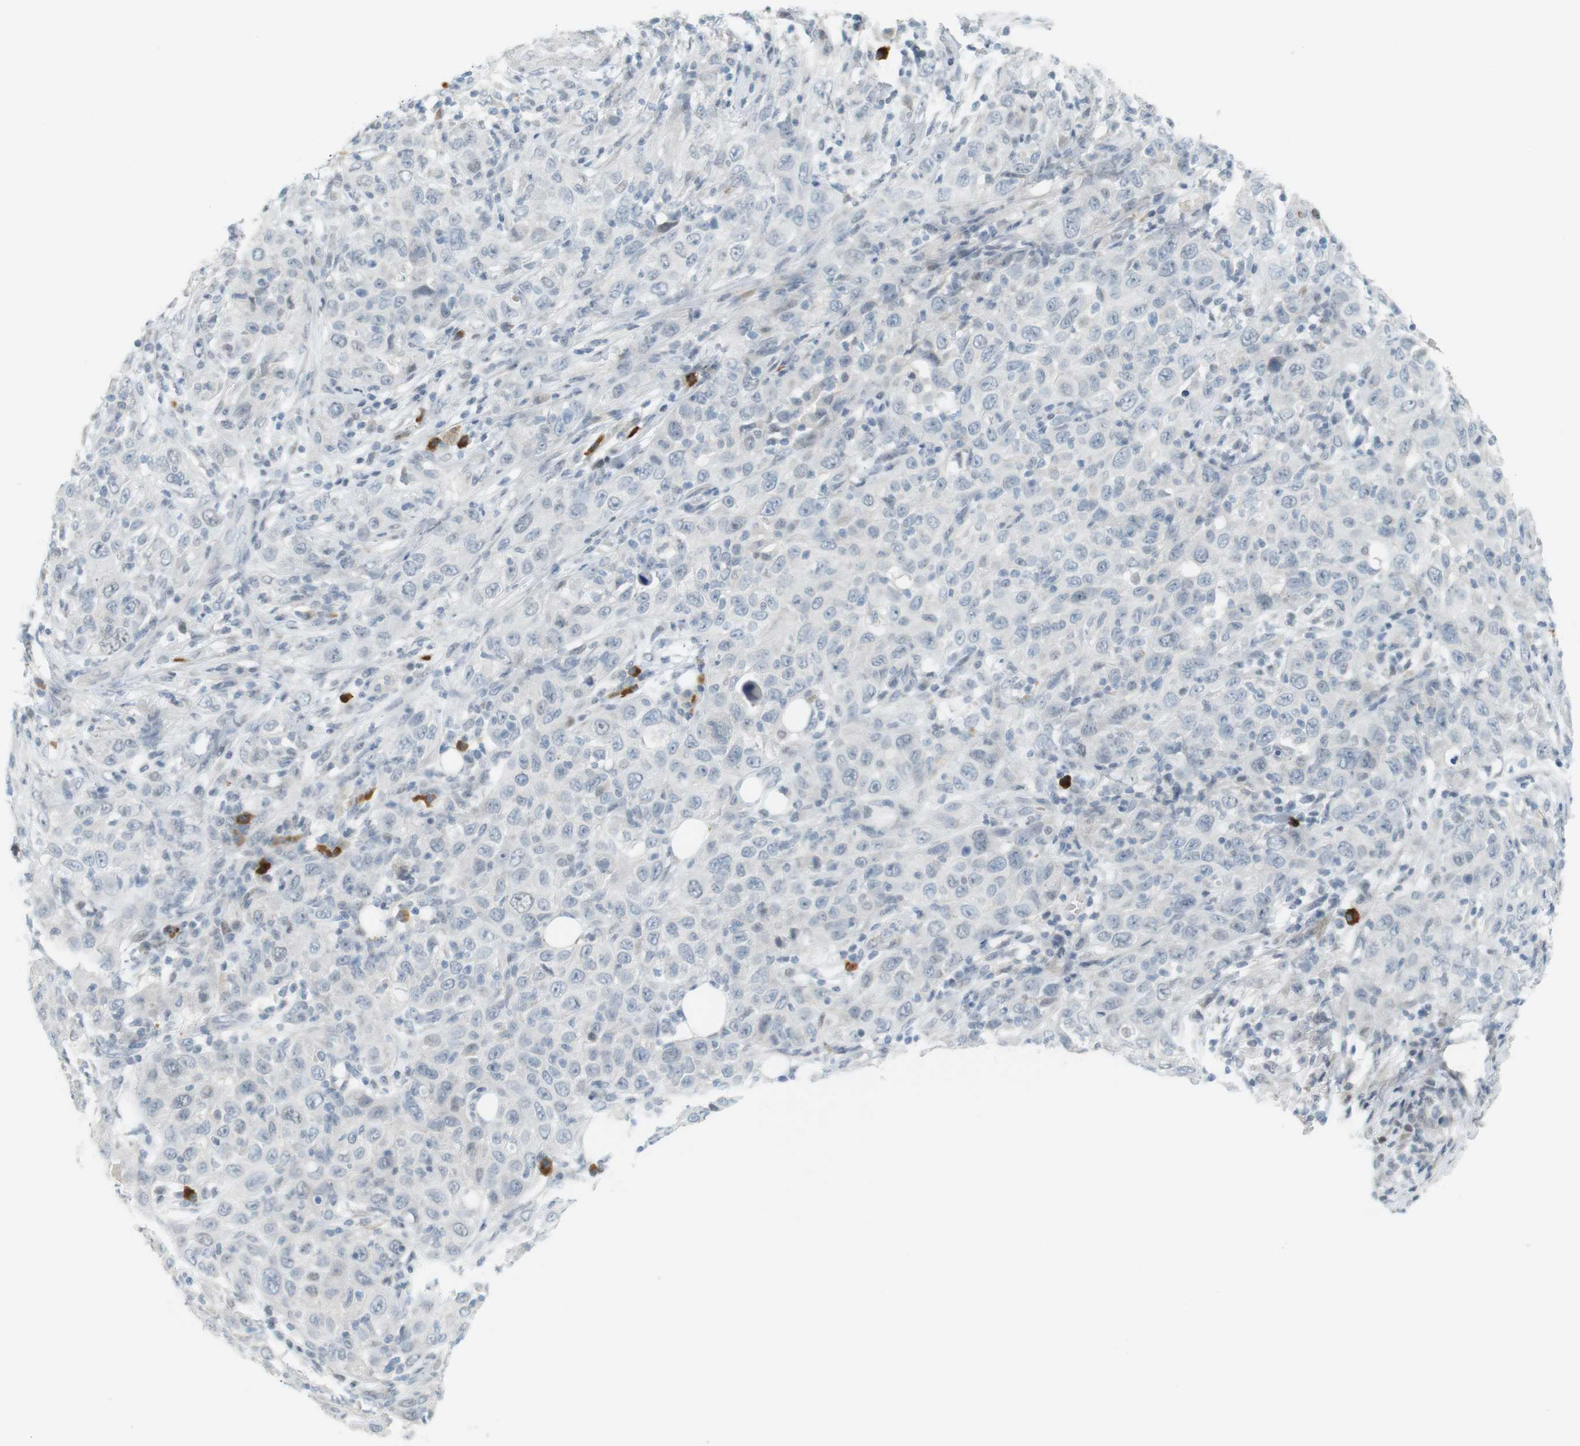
{"staining": {"intensity": "negative", "quantity": "none", "location": "none"}, "tissue": "skin cancer", "cell_type": "Tumor cells", "image_type": "cancer", "snomed": [{"axis": "morphology", "description": "Squamous cell carcinoma, NOS"}, {"axis": "topography", "description": "Skin"}], "caption": "Skin cancer stained for a protein using IHC shows no staining tumor cells.", "gene": "DMC1", "patient": {"sex": "female", "age": 88}}